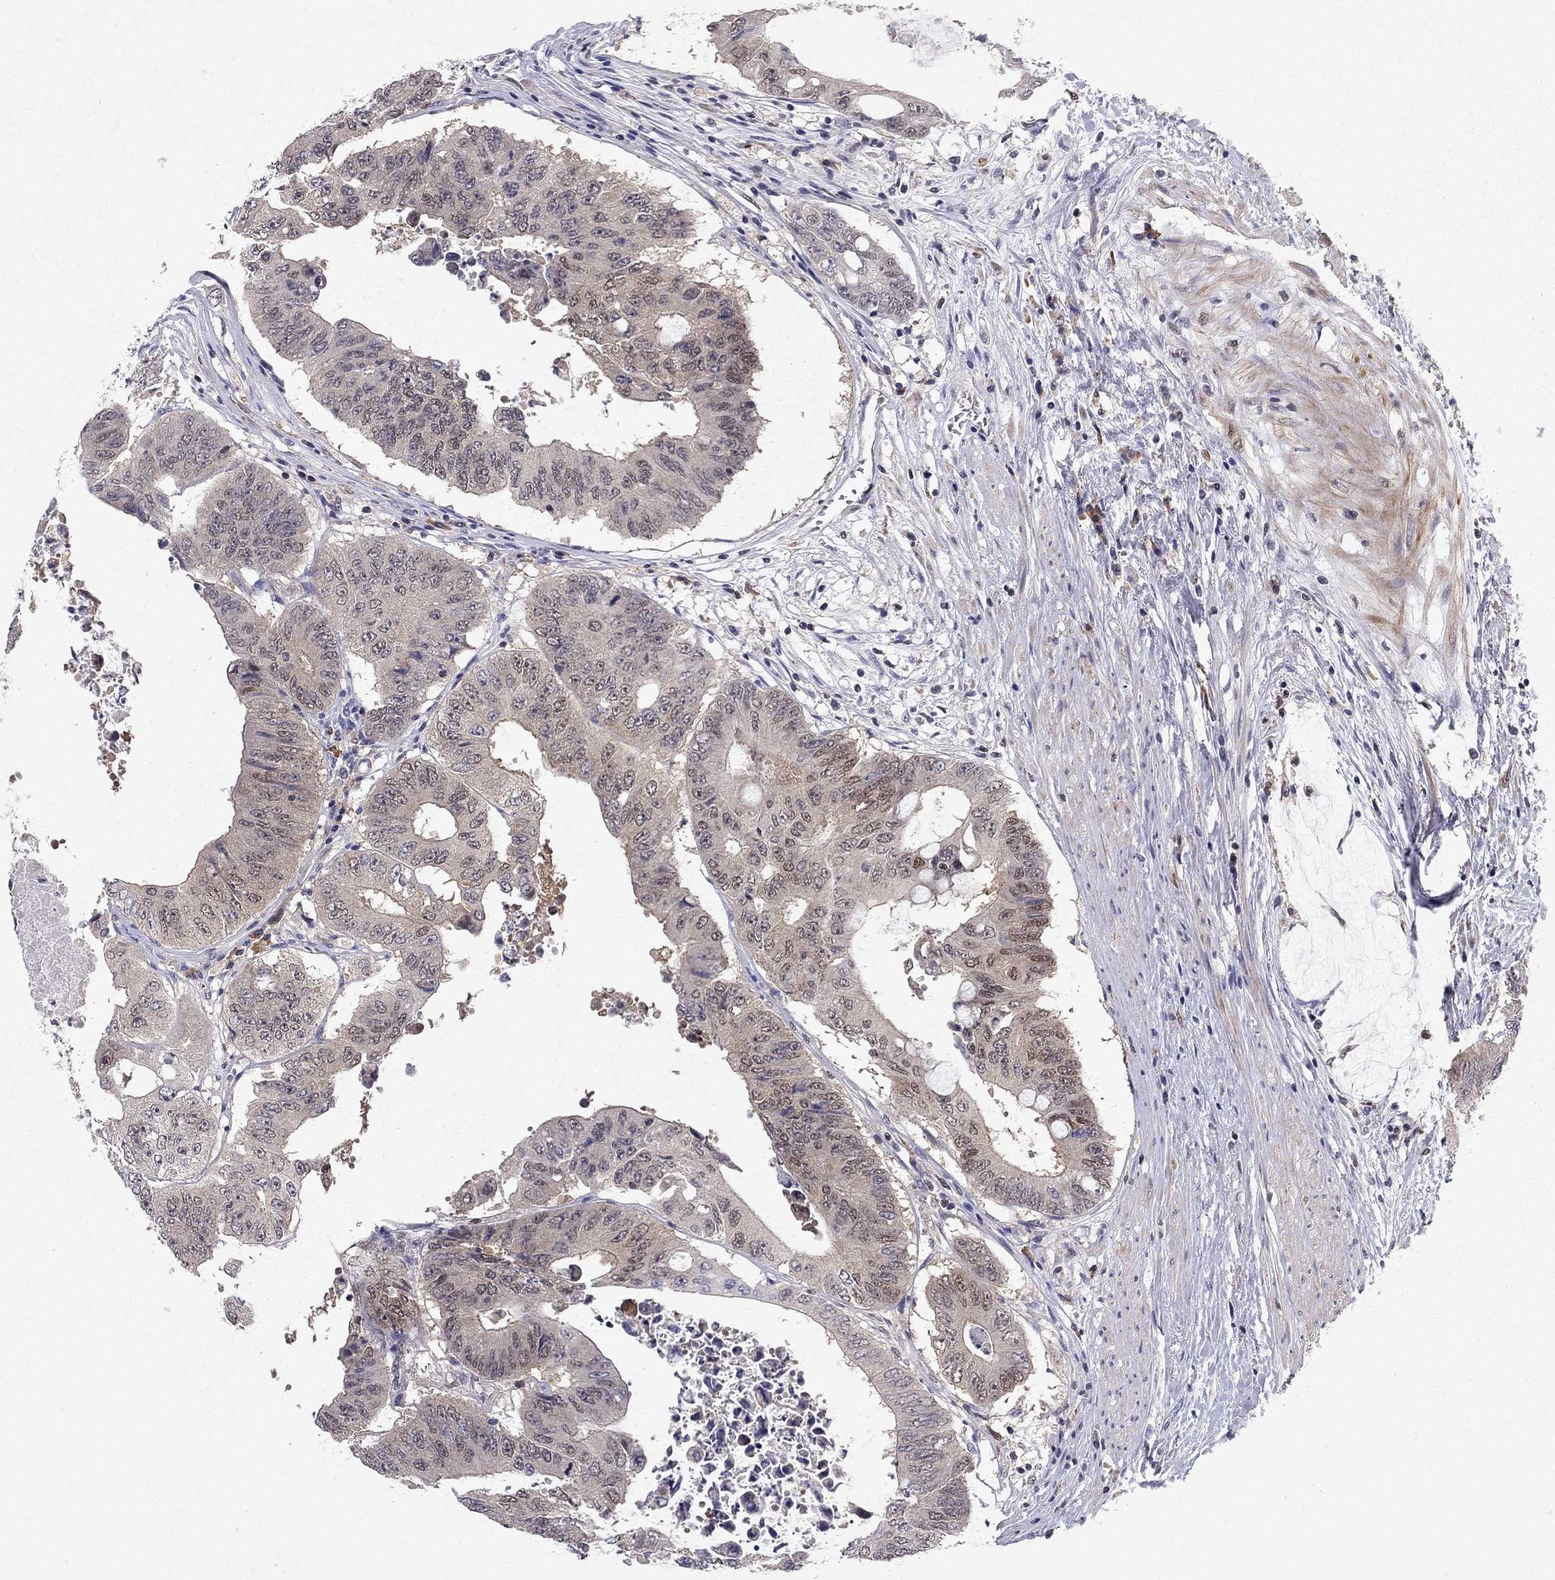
{"staining": {"intensity": "negative", "quantity": "none", "location": "none"}, "tissue": "colorectal cancer", "cell_type": "Tumor cells", "image_type": "cancer", "snomed": [{"axis": "morphology", "description": "Adenocarcinoma, NOS"}, {"axis": "topography", "description": "Rectum"}], "caption": "Colorectal cancer (adenocarcinoma) was stained to show a protein in brown. There is no significant expression in tumor cells. The staining is performed using DAB (3,3'-diaminobenzidine) brown chromogen with nuclei counter-stained in using hematoxylin.", "gene": "CRTC1", "patient": {"sex": "male", "age": 59}}